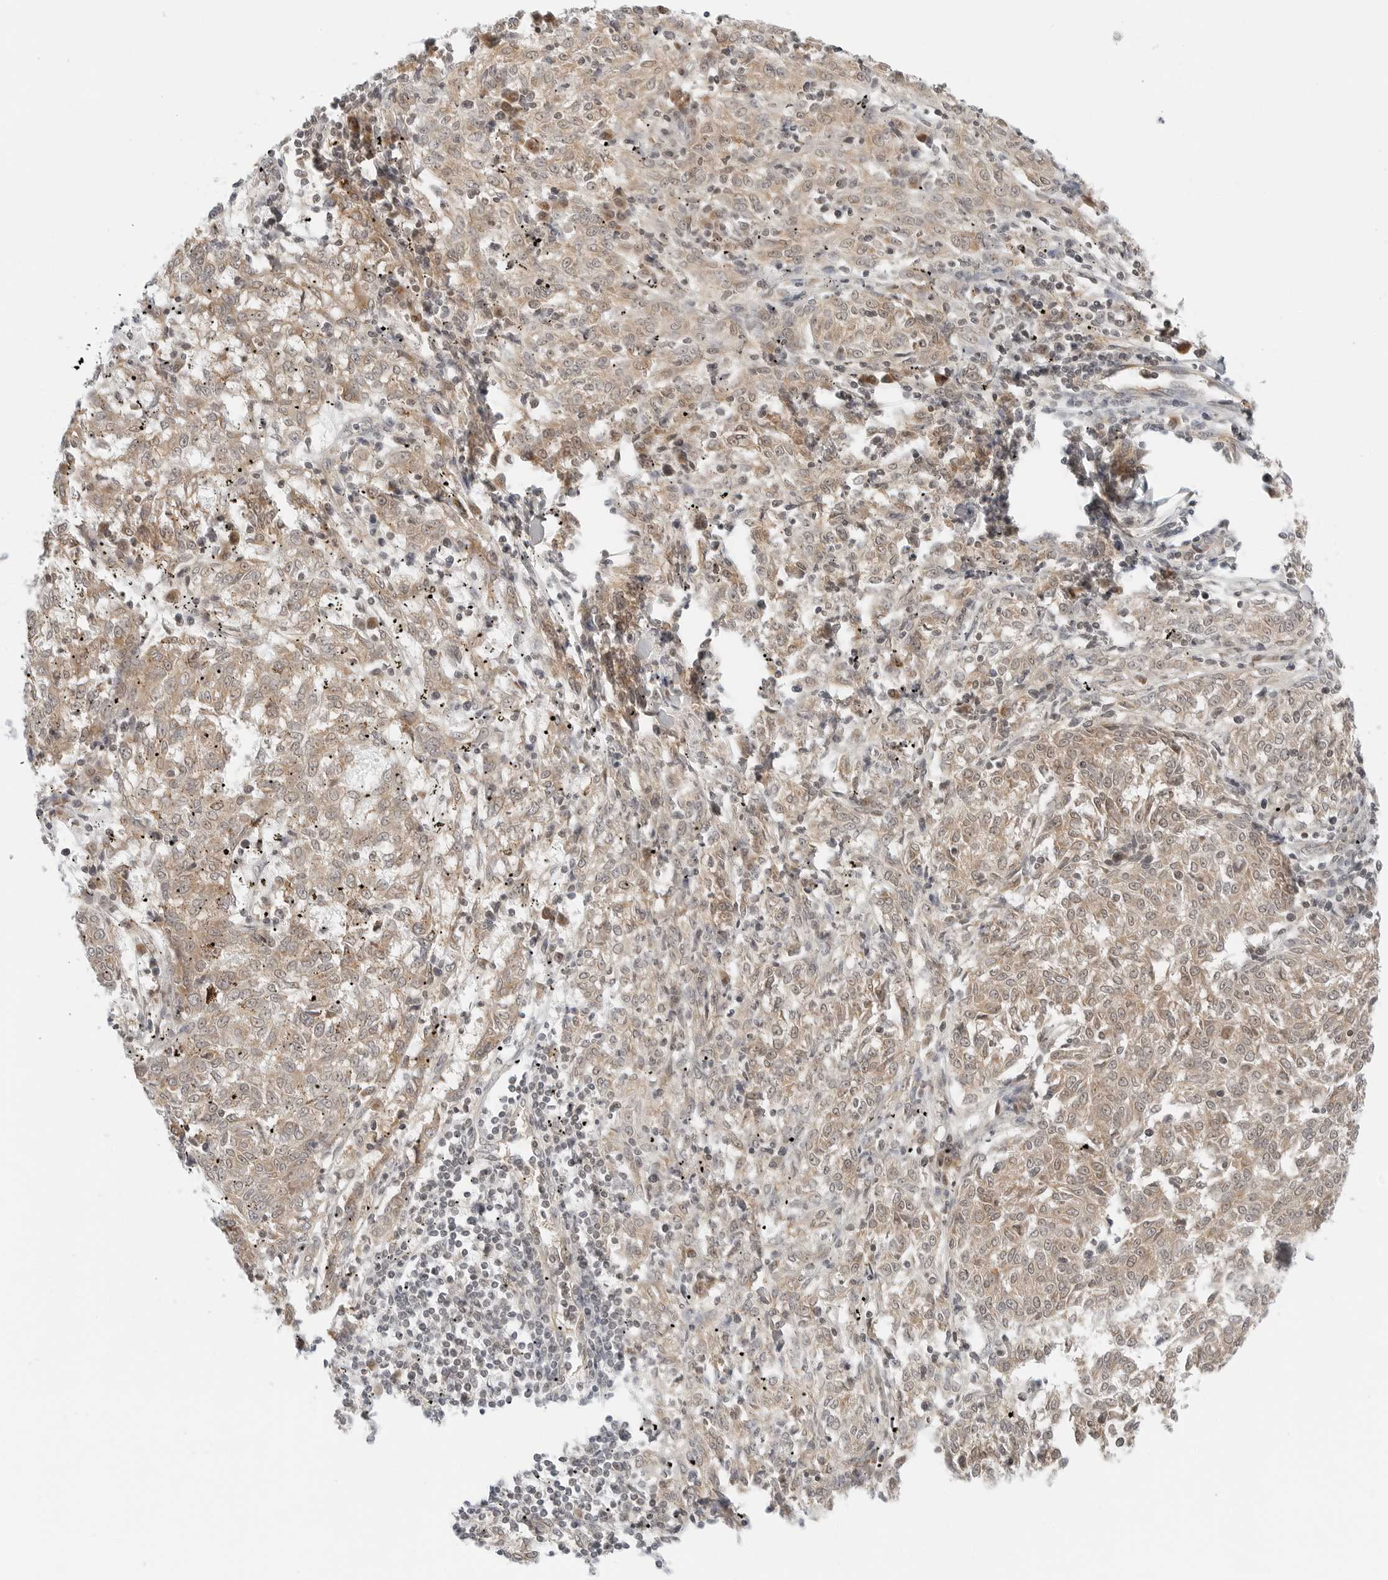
{"staining": {"intensity": "weak", "quantity": ">75%", "location": "cytoplasmic/membranous,nuclear"}, "tissue": "melanoma", "cell_type": "Tumor cells", "image_type": "cancer", "snomed": [{"axis": "morphology", "description": "Malignant melanoma, NOS"}, {"axis": "topography", "description": "Skin"}], "caption": "The immunohistochemical stain highlights weak cytoplasmic/membranous and nuclear expression in tumor cells of melanoma tissue.", "gene": "IQCC", "patient": {"sex": "female", "age": 72}}